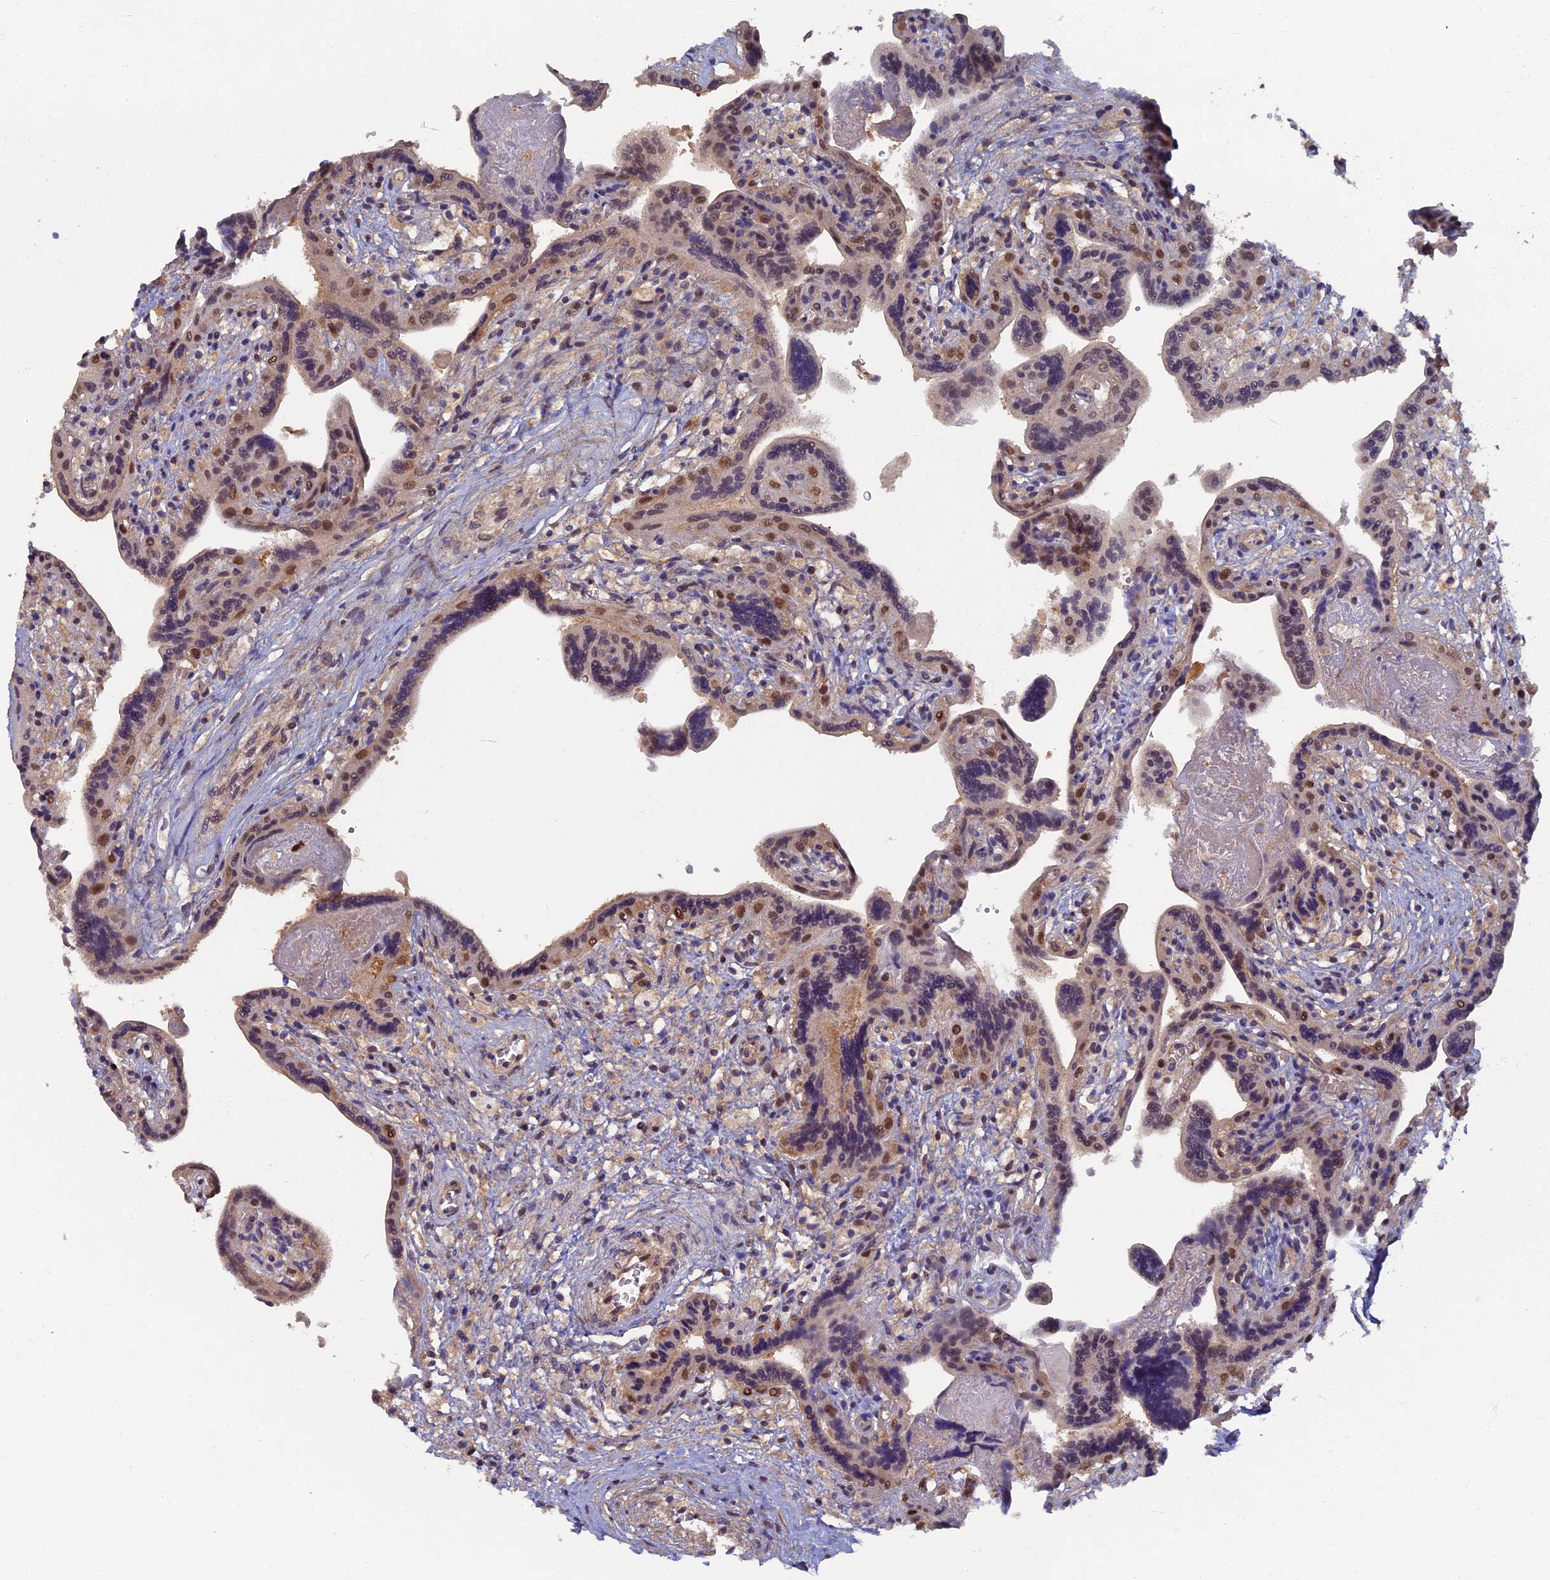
{"staining": {"intensity": "weak", "quantity": "25%-75%", "location": "cytoplasmic/membranous,nuclear"}, "tissue": "placenta", "cell_type": "Trophoblastic cells", "image_type": "normal", "snomed": [{"axis": "morphology", "description": "Normal tissue, NOS"}, {"axis": "topography", "description": "Placenta"}], "caption": "Trophoblastic cells reveal low levels of weak cytoplasmic/membranous,nuclear positivity in about 25%-75% of cells in unremarkable placenta. (Brightfield microscopy of DAB IHC at high magnification).", "gene": "RSPH3", "patient": {"sex": "female", "age": 37}}